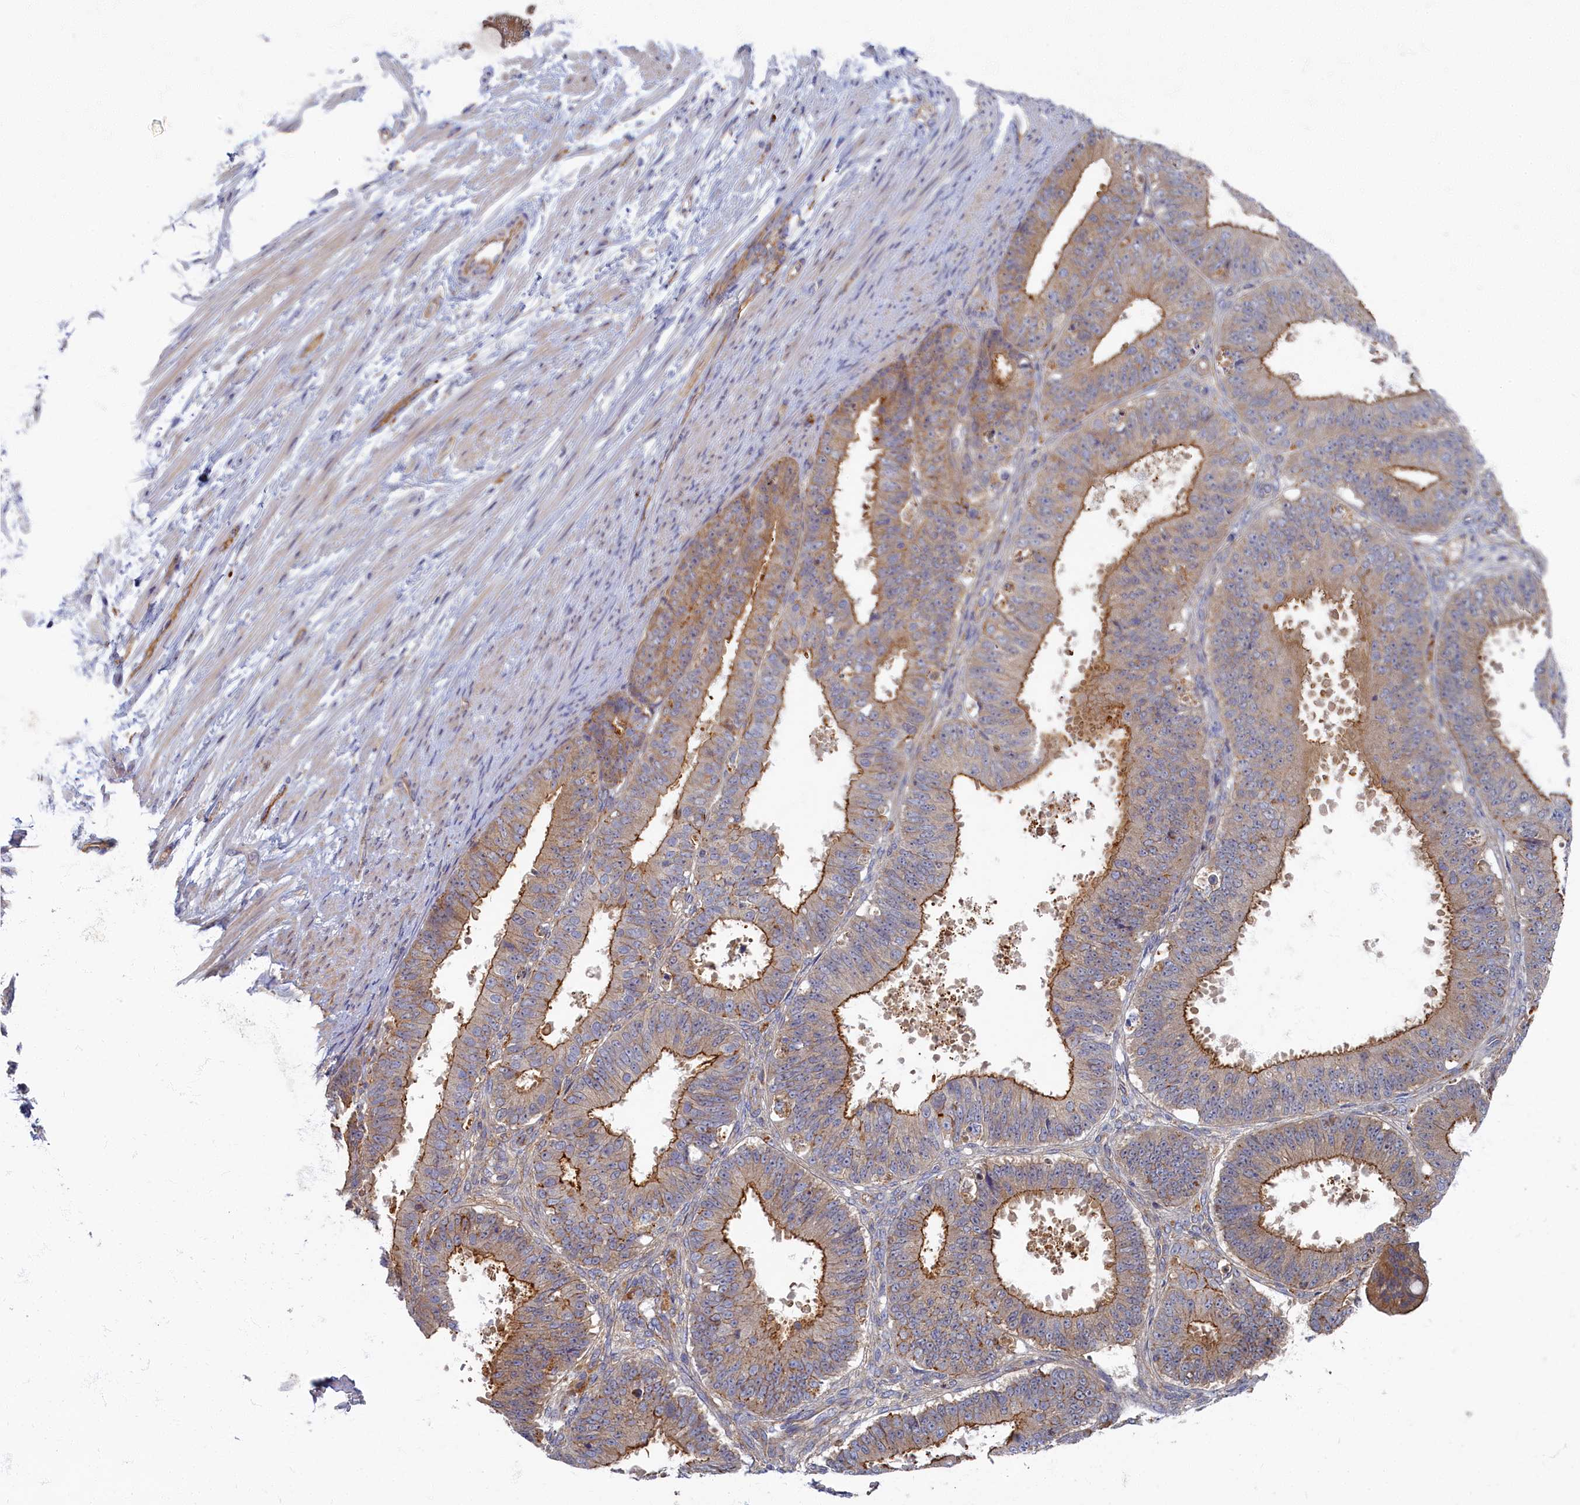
{"staining": {"intensity": "moderate", "quantity": "25%-75%", "location": "cytoplasmic/membranous"}, "tissue": "ovarian cancer", "cell_type": "Tumor cells", "image_type": "cancer", "snomed": [{"axis": "morphology", "description": "Carcinoma, endometroid"}, {"axis": "topography", "description": "Appendix"}, {"axis": "topography", "description": "Ovary"}], "caption": "This photomicrograph exhibits IHC staining of human ovarian cancer (endometroid carcinoma), with medium moderate cytoplasmic/membranous staining in about 25%-75% of tumor cells.", "gene": "PSMG2", "patient": {"sex": "female", "age": 42}}